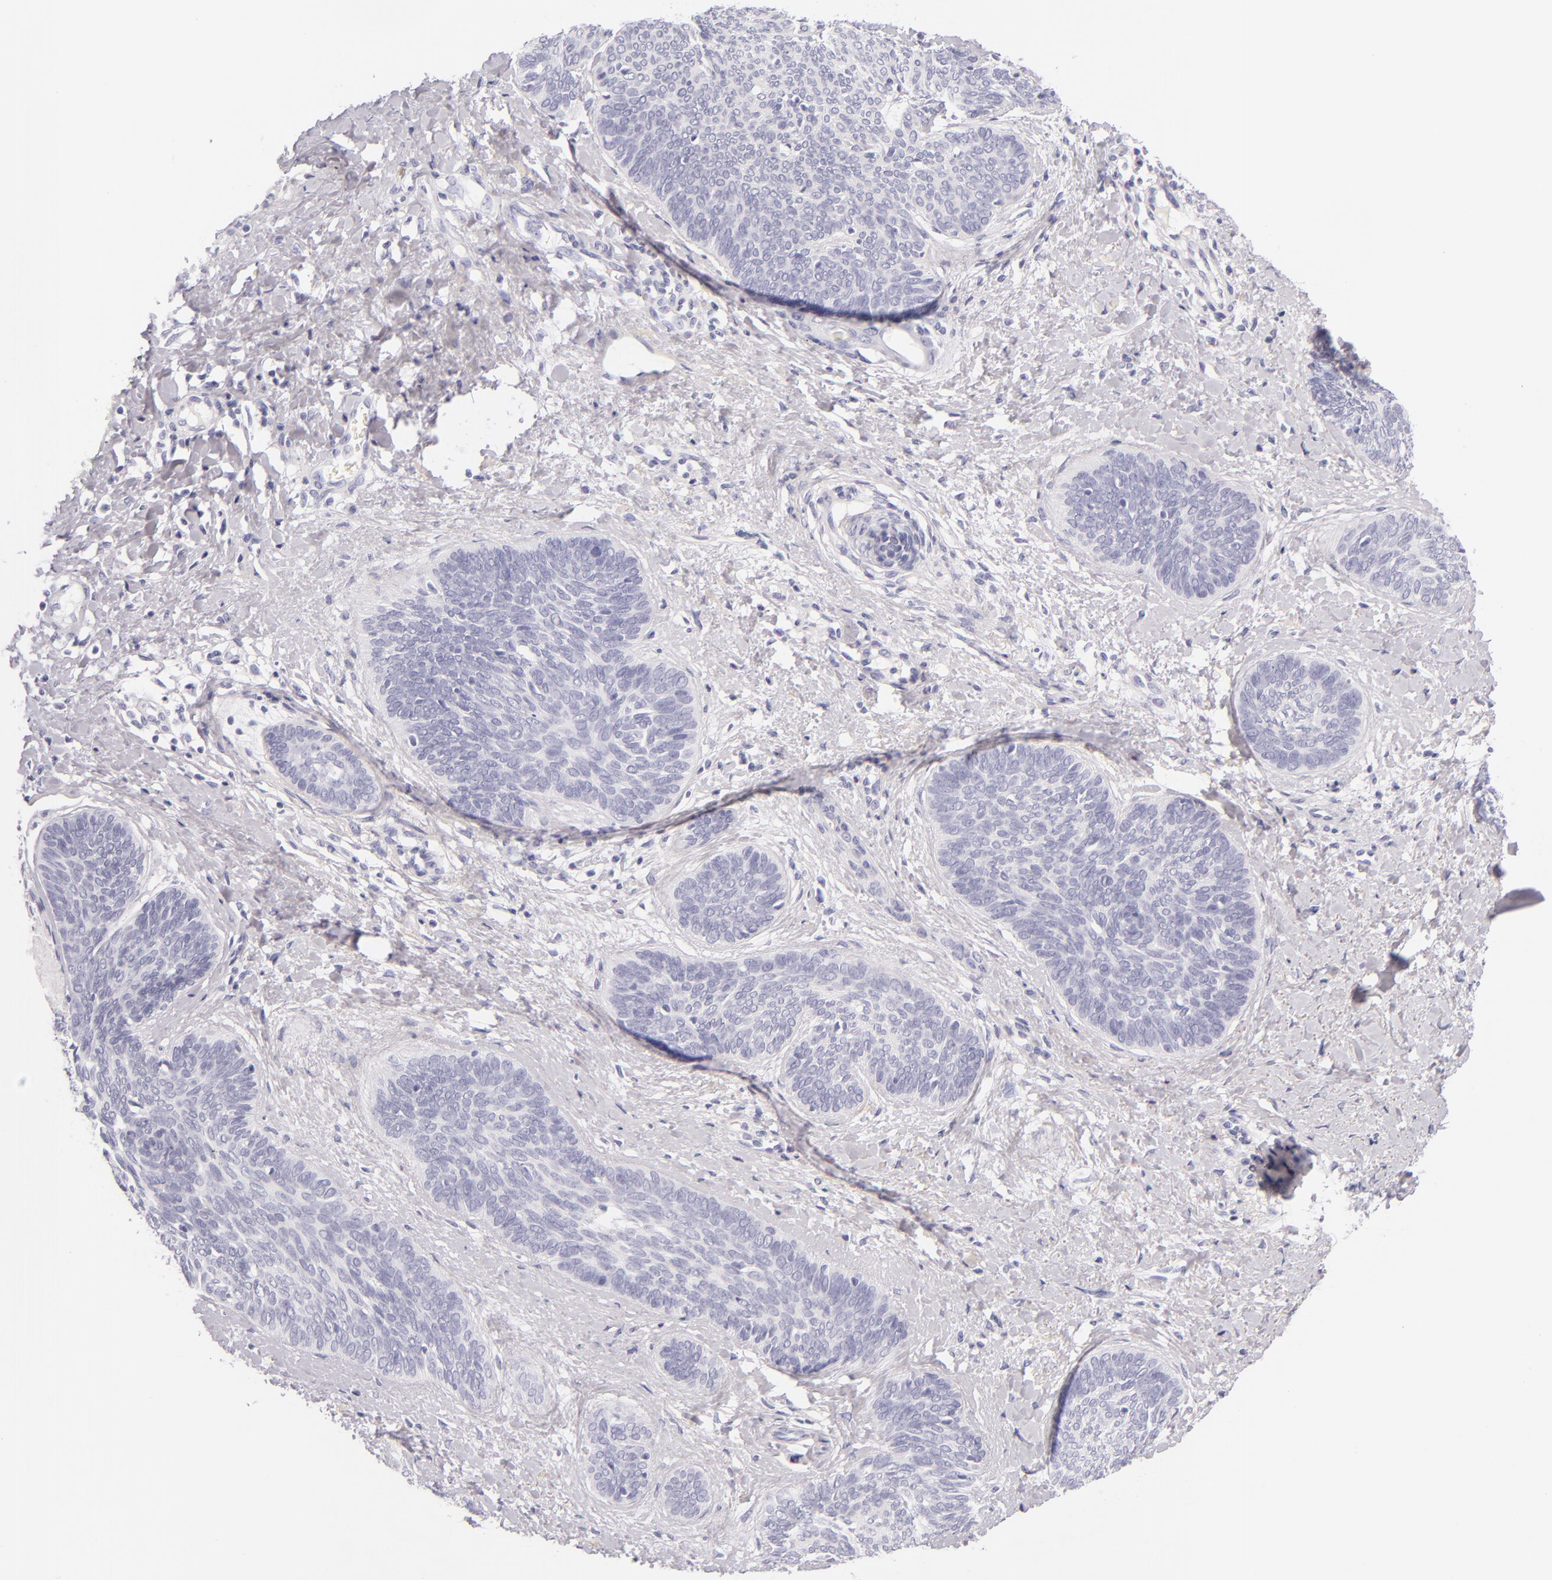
{"staining": {"intensity": "negative", "quantity": "none", "location": "none"}, "tissue": "skin cancer", "cell_type": "Tumor cells", "image_type": "cancer", "snomed": [{"axis": "morphology", "description": "Basal cell carcinoma"}, {"axis": "topography", "description": "Skin"}], "caption": "Immunohistochemical staining of human skin basal cell carcinoma displays no significant expression in tumor cells. The staining is performed using DAB brown chromogen with nuclei counter-stained in using hematoxylin.", "gene": "INA", "patient": {"sex": "female", "age": 81}}